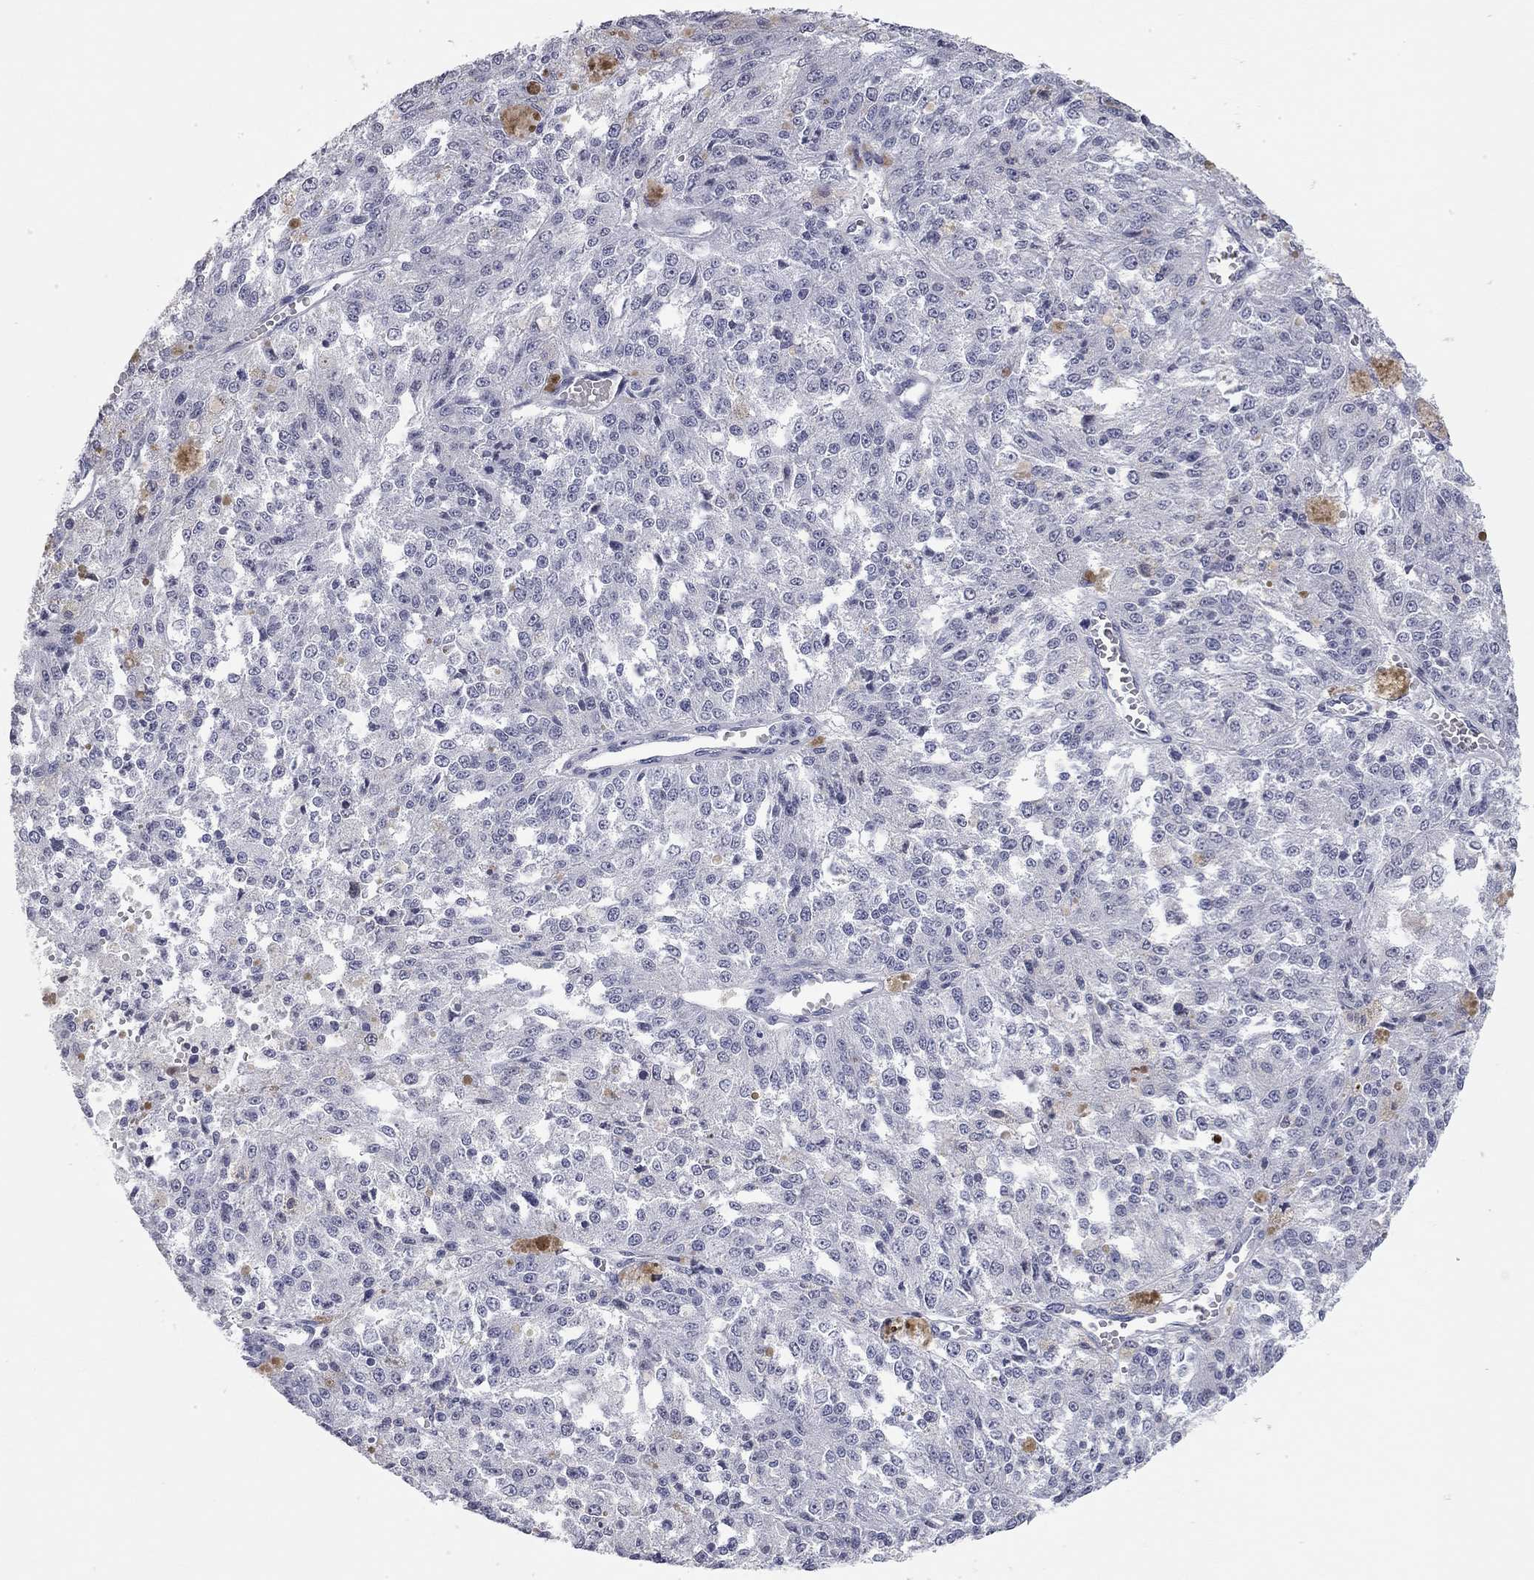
{"staining": {"intensity": "negative", "quantity": "none", "location": "none"}, "tissue": "melanoma", "cell_type": "Tumor cells", "image_type": "cancer", "snomed": [{"axis": "morphology", "description": "Malignant melanoma, Metastatic site"}, {"axis": "topography", "description": "Lymph node"}], "caption": "A micrograph of melanoma stained for a protein reveals no brown staining in tumor cells.", "gene": "AK8", "patient": {"sex": "female", "age": 64}}